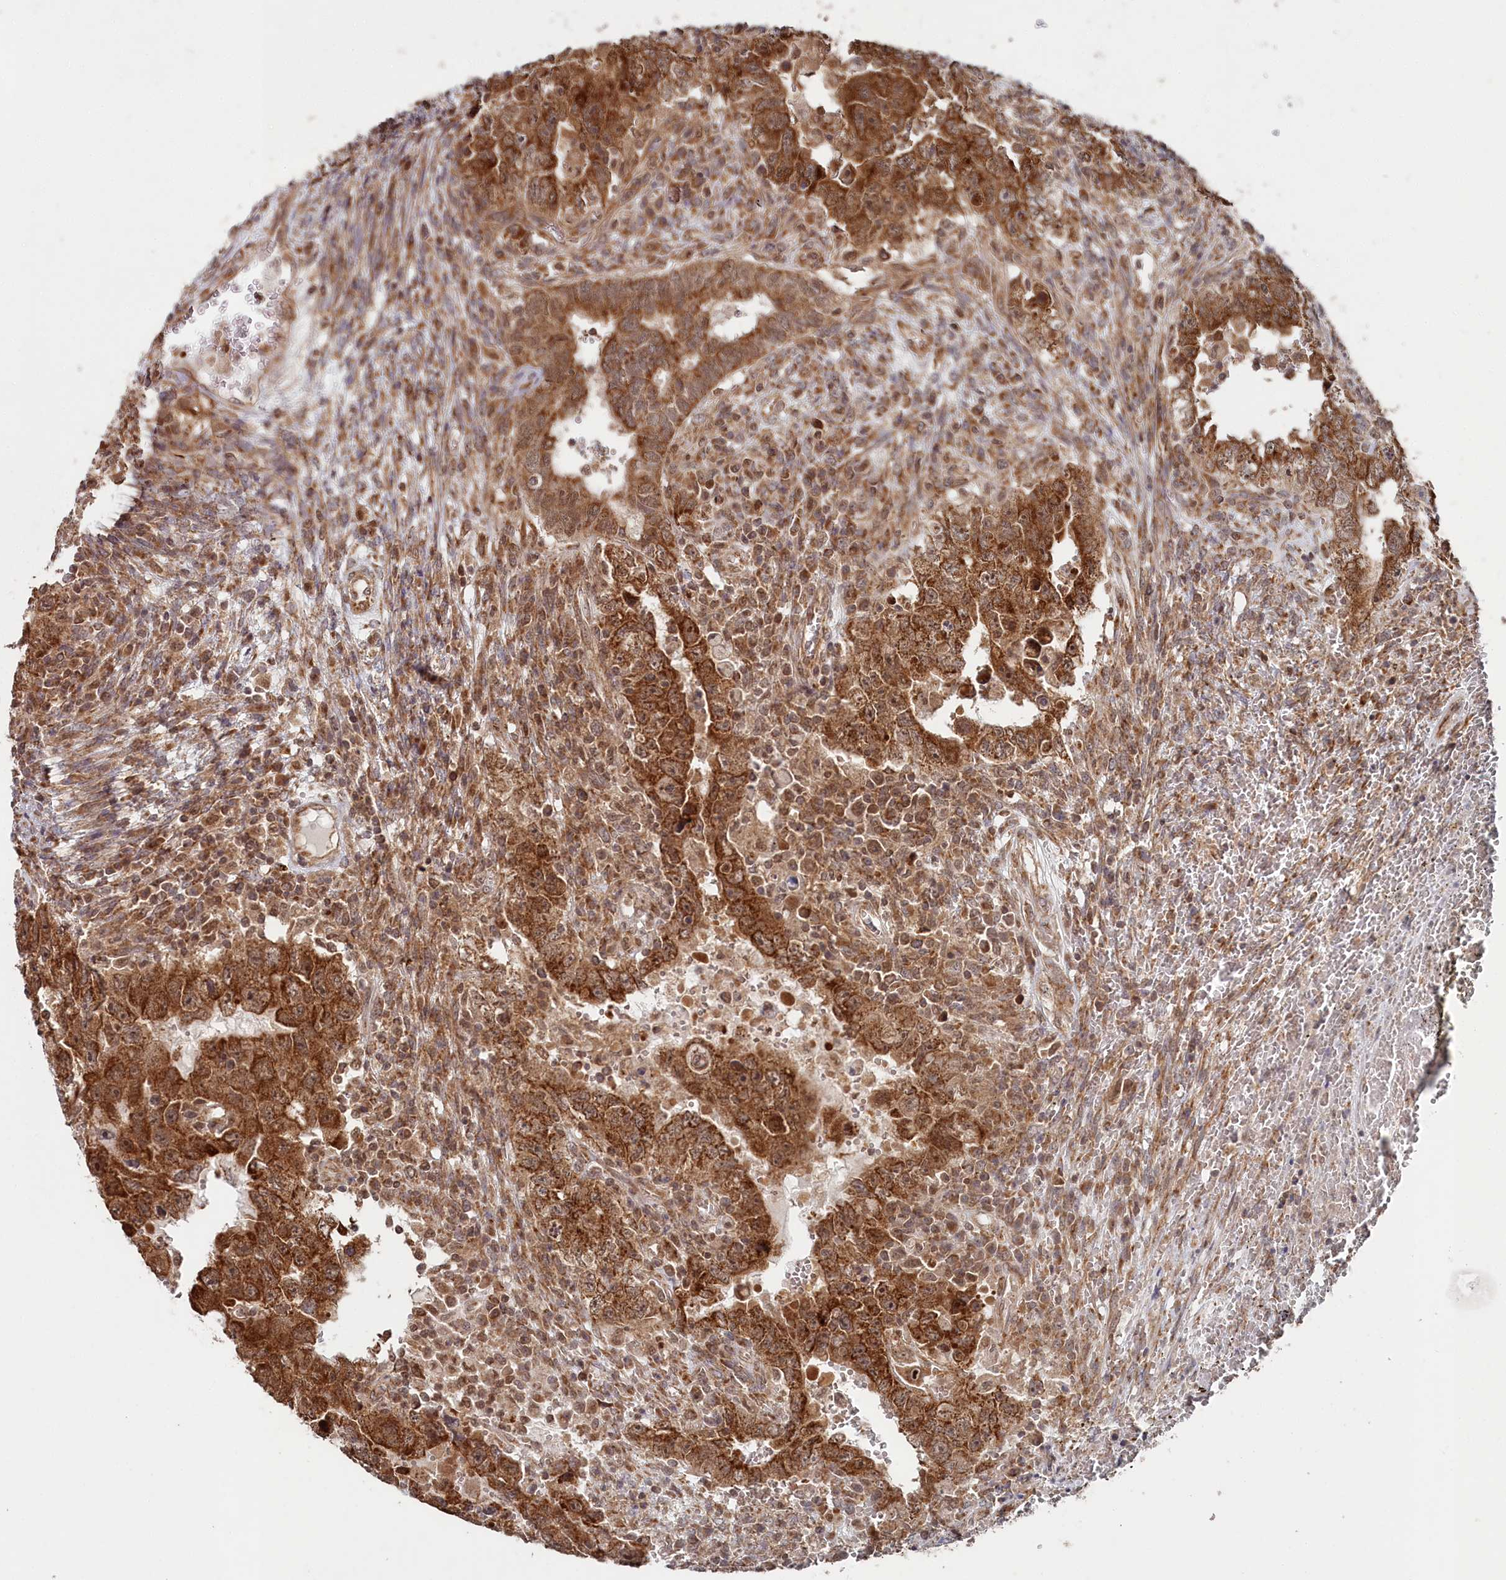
{"staining": {"intensity": "strong", "quantity": ">75%", "location": "cytoplasmic/membranous"}, "tissue": "testis cancer", "cell_type": "Tumor cells", "image_type": "cancer", "snomed": [{"axis": "morphology", "description": "Carcinoma, Embryonal, NOS"}, {"axis": "topography", "description": "Testis"}], "caption": "IHC (DAB (3,3'-diaminobenzidine)) staining of embryonal carcinoma (testis) demonstrates strong cytoplasmic/membranous protein expression in approximately >75% of tumor cells.", "gene": "WAPL", "patient": {"sex": "male", "age": 26}}